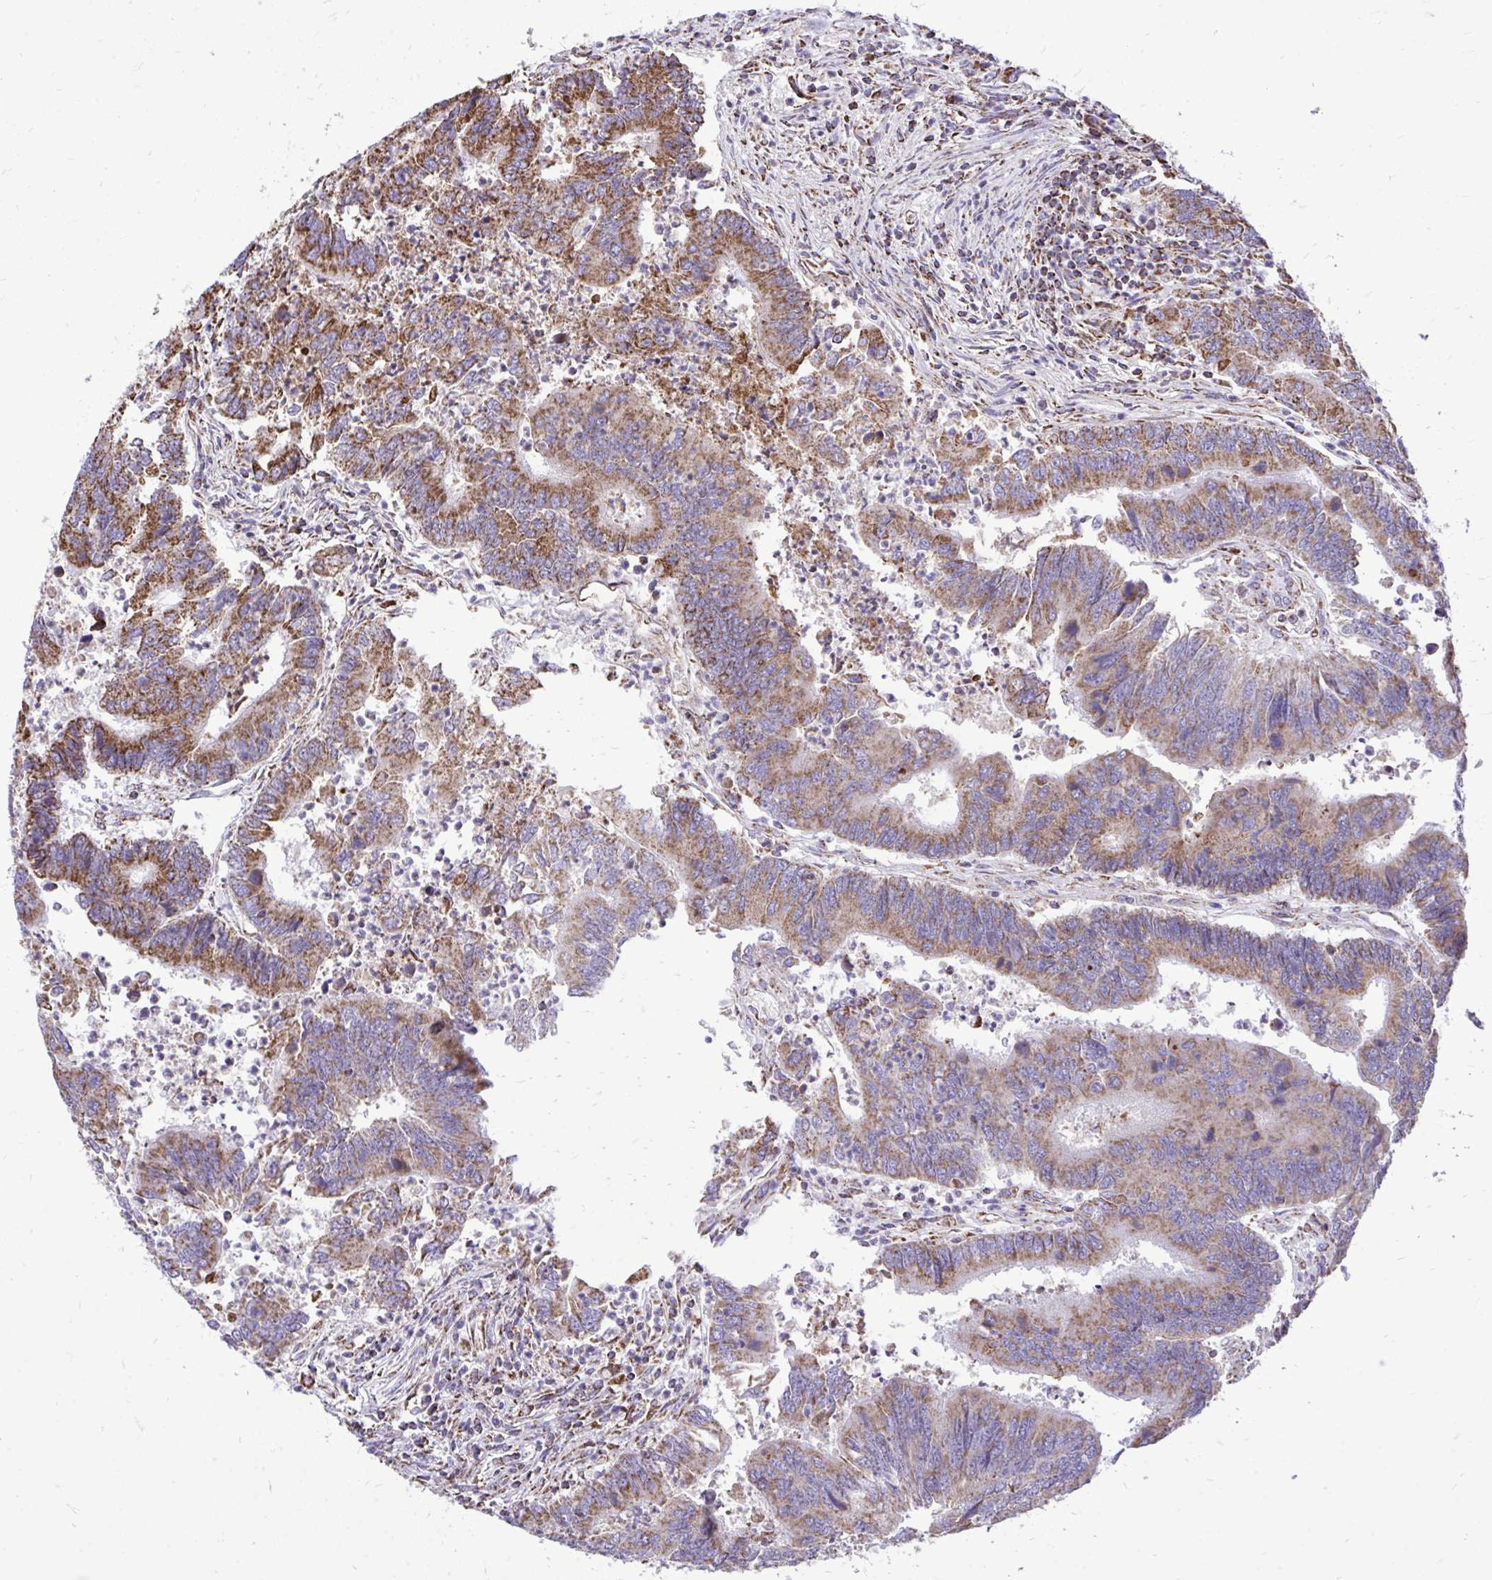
{"staining": {"intensity": "moderate", "quantity": ">75%", "location": "cytoplasmic/membranous"}, "tissue": "colorectal cancer", "cell_type": "Tumor cells", "image_type": "cancer", "snomed": [{"axis": "morphology", "description": "Adenocarcinoma, NOS"}, {"axis": "topography", "description": "Colon"}], "caption": "Protein expression analysis of human adenocarcinoma (colorectal) reveals moderate cytoplasmic/membranous positivity in about >75% of tumor cells.", "gene": "UBE2C", "patient": {"sex": "female", "age": 67}}